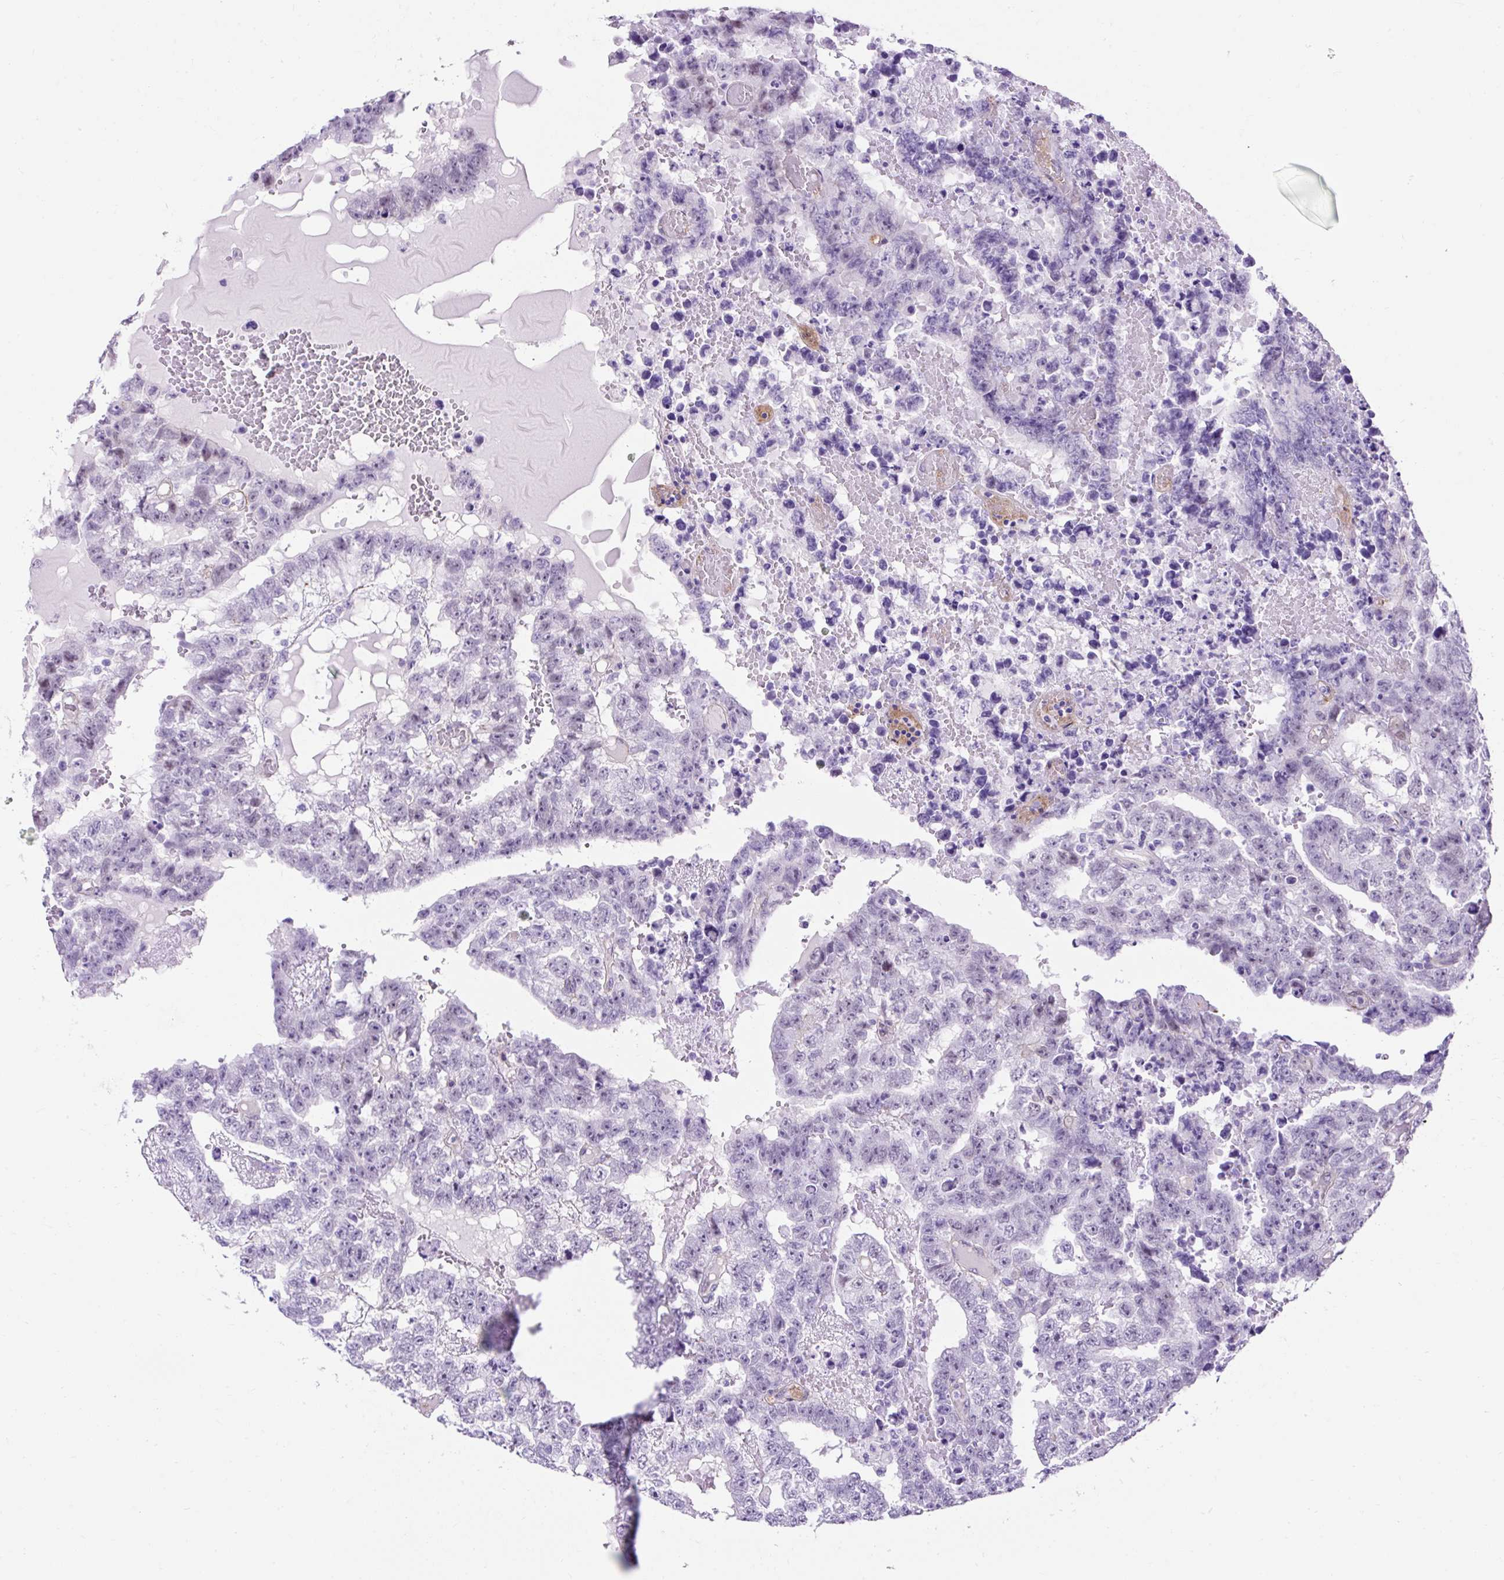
{"staining": {"intensity": "negative", "quantity": "none", "location": "none"}, "tissue": "testis cancer", "cell_type": "Tumor cells", "image_type": "cancer", "snomed": [{"axis": "morphology", "description": "Carcinoma, Embryonal, NOS"}, {"axis": "topography", "description": "Testis"}], "caption": "Tumor cells are negative for brown protein staining in testis cancer (embryonal carcinoma). (DAB (3,3'-diaminobenzidine) immunohistochemistry visualized using brightfield microscopy, high magnification).", "gene": "KRT12", "patient": {"sex": "male", "age": 25}}